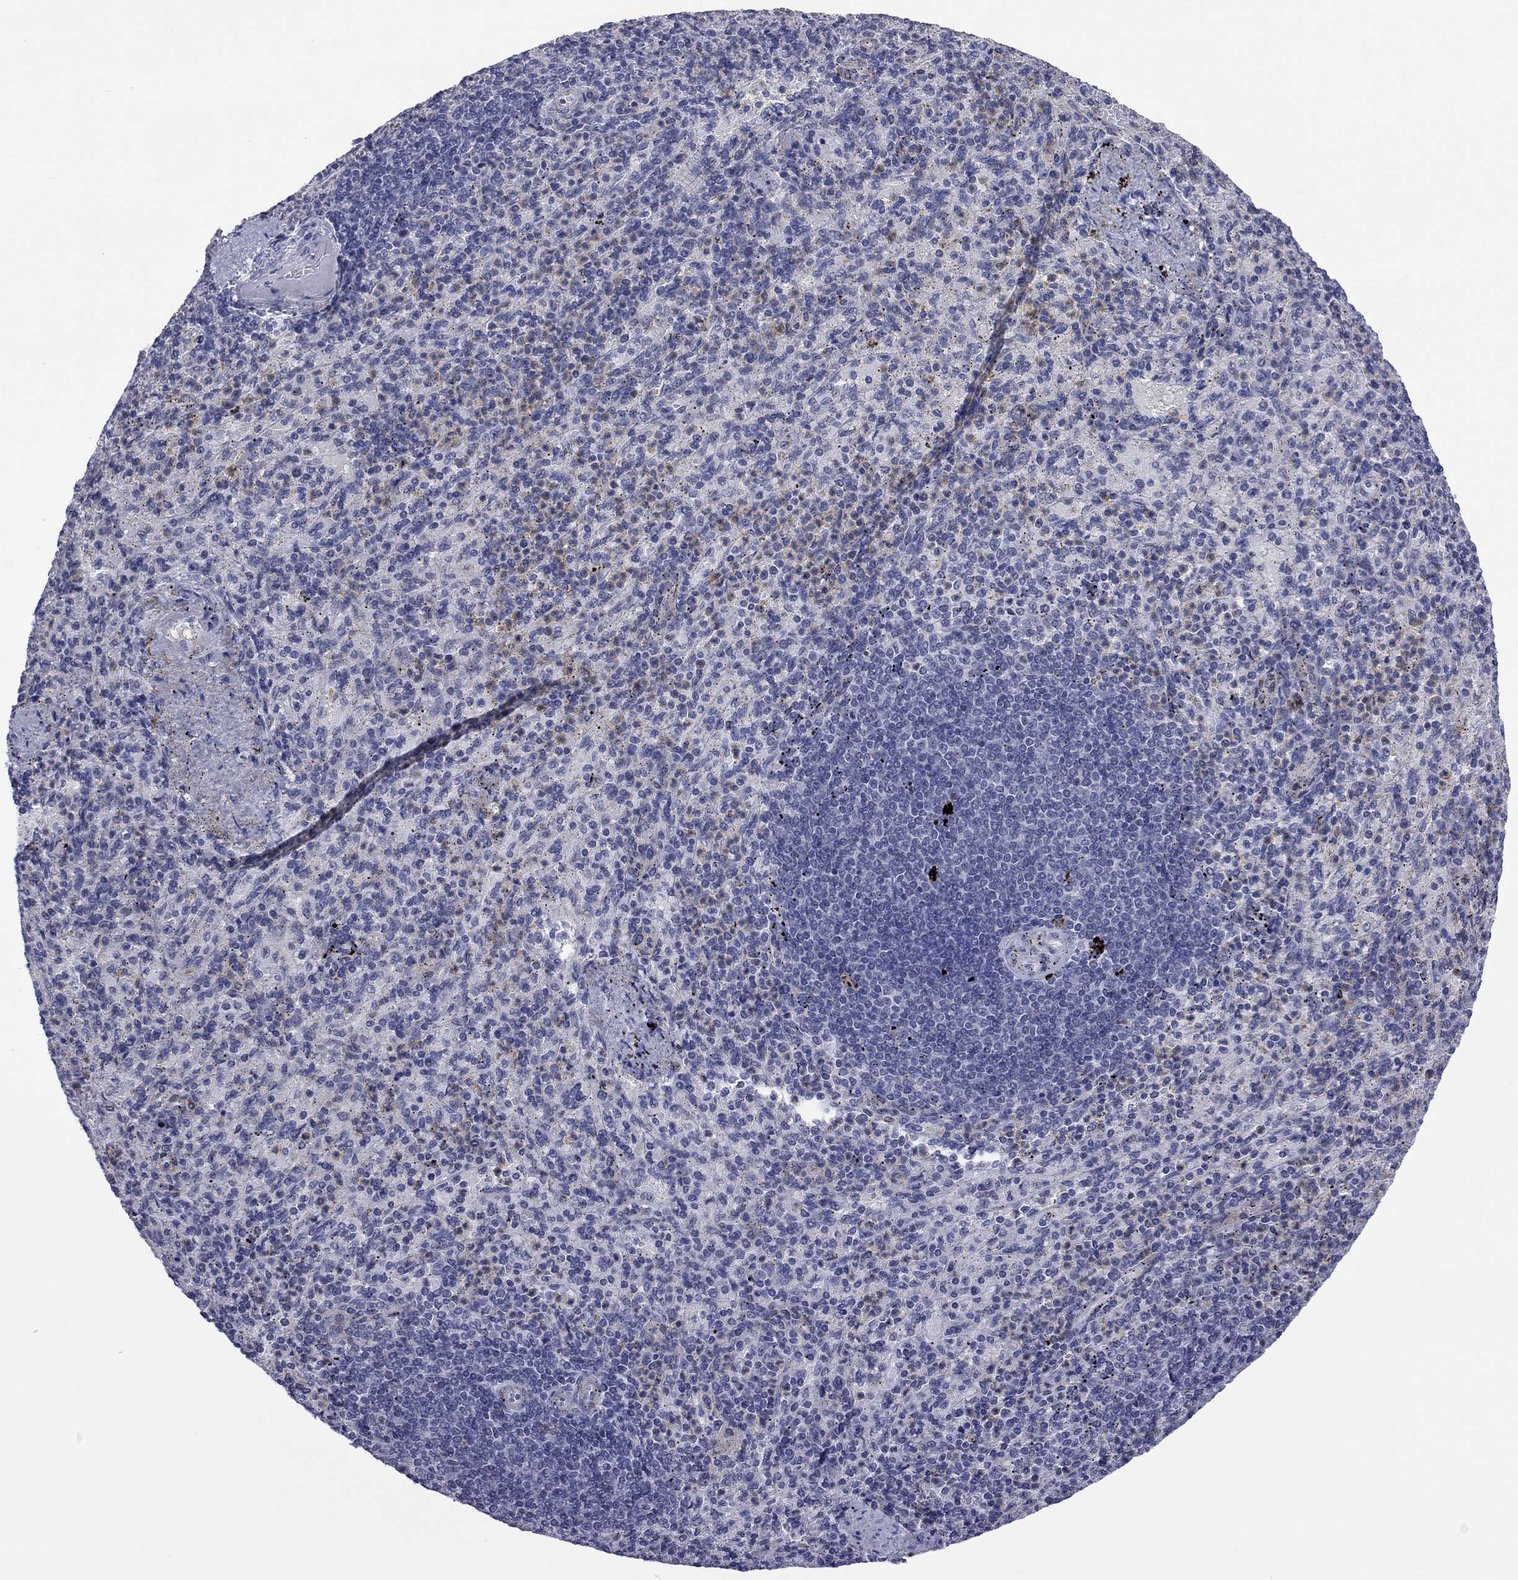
{"staining": {"intensity": "weak", "quantity": "<25%", "location": "cytoplasmic/membranous"}, "tissue": "spleen", "cell_type": "Cells in red pulp", "image_type": "normal", "snomed": [{"axis": "morphology", "description": "Normal tissue, NOS"}, {"axis": "topography", "description": "Spleen"}], "caption": "Immunohistochemistry image of normal spleen: human spleen stained with DAB demonstrates no significant protein positivity in cells in red pulp.", "gene": "POU5F2", "patient": {"sex": "female", "age": 74}}